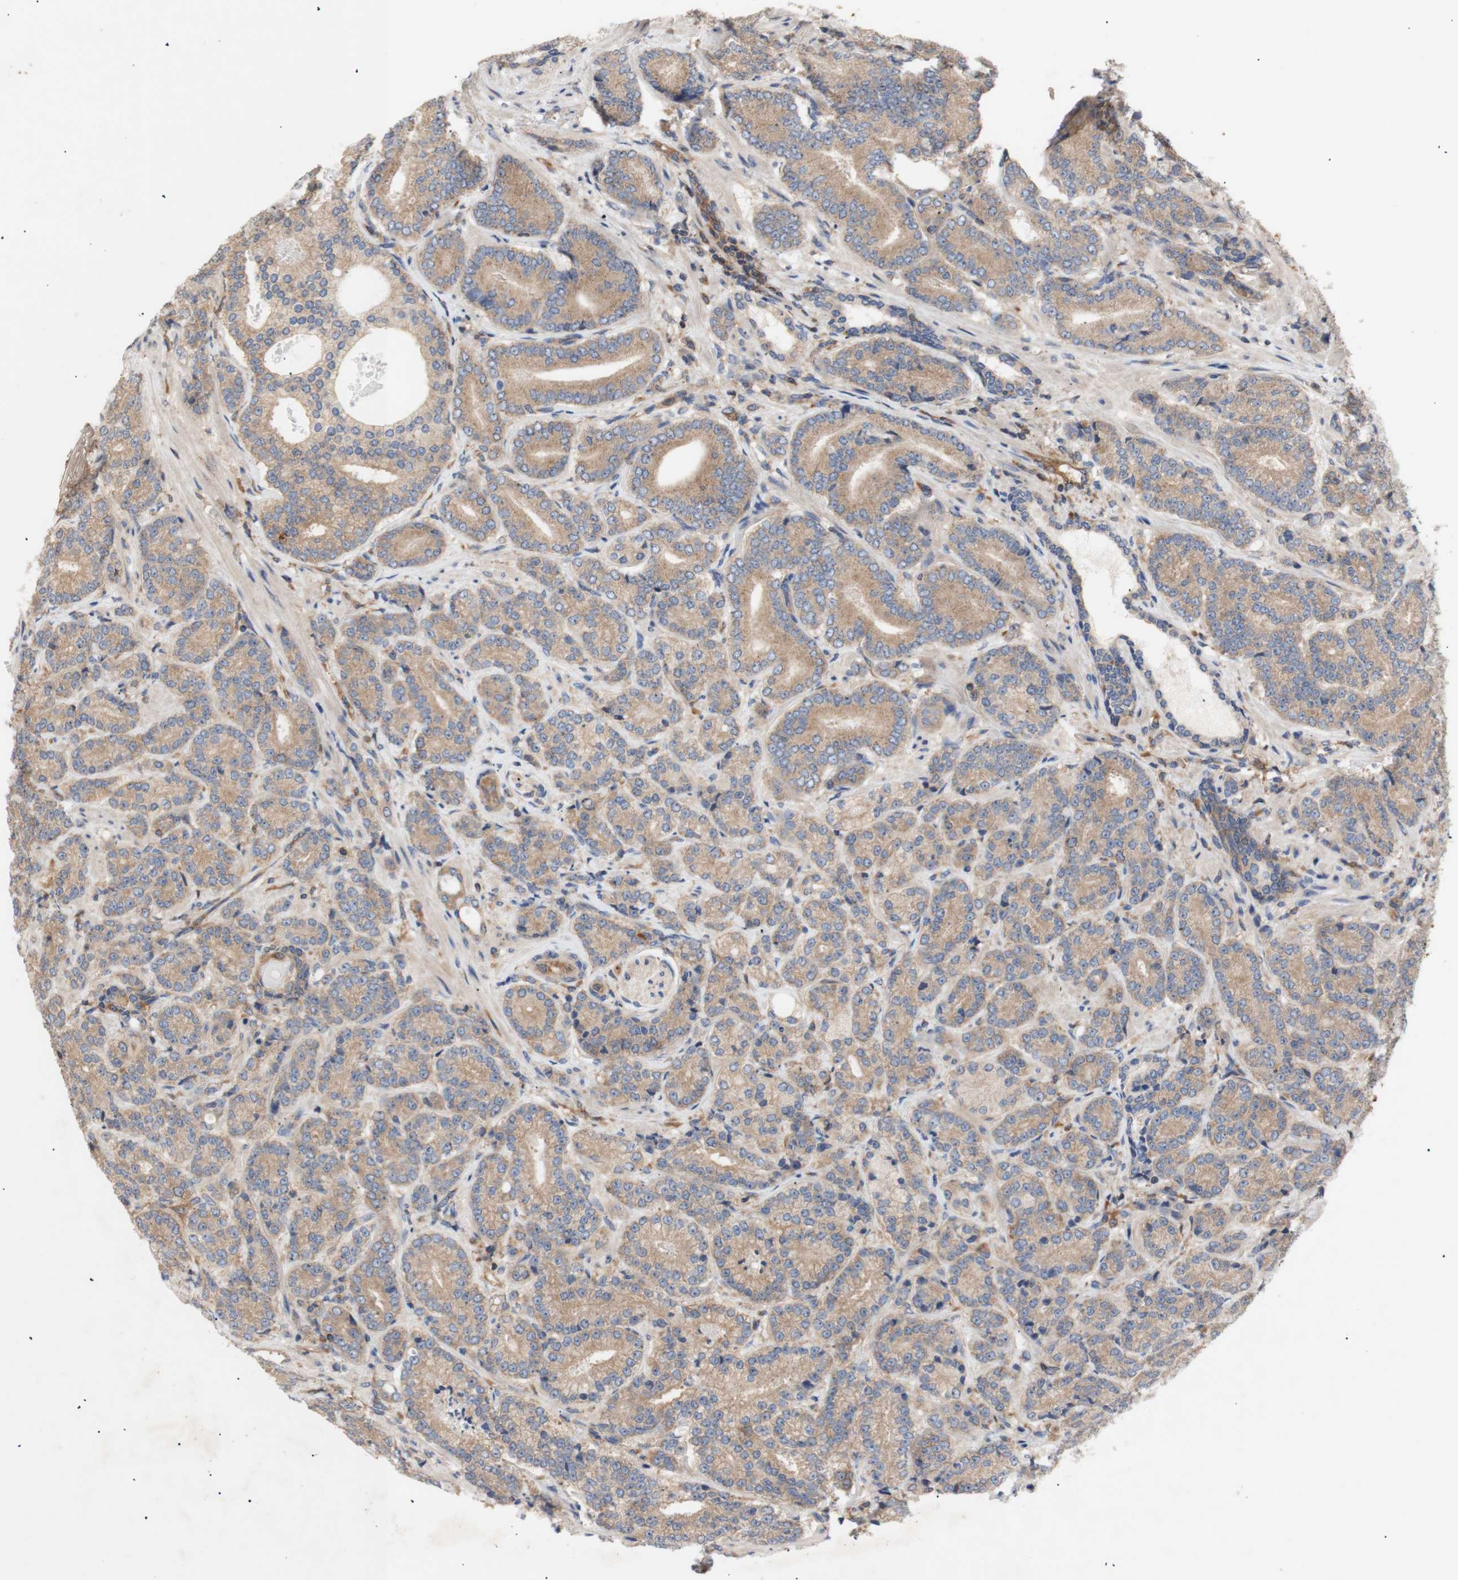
{"staining": {"intensity": "moderate", "quantity": ">75%", "location": "cytoplasmic/membranous"}, "tissue": "prostate cancer", "cell_type": "Tumor cells", "image_type": "cancer", "snomed": [{"axis": "morphology", "description": "Adenocarcinoma, High grade"}, {"axis": "topography", "description": "Prostate"}], "caption": "Immunohistochemical staining of human prostate cancer (adenocarcinoma (high-grade)) demonstrates medium levels of moderate cytoplasmic/membranous protein staining in about >75% of tumor cells.", "gene": "IKBKG", "patient": {"sex": "male", "age": 61}}